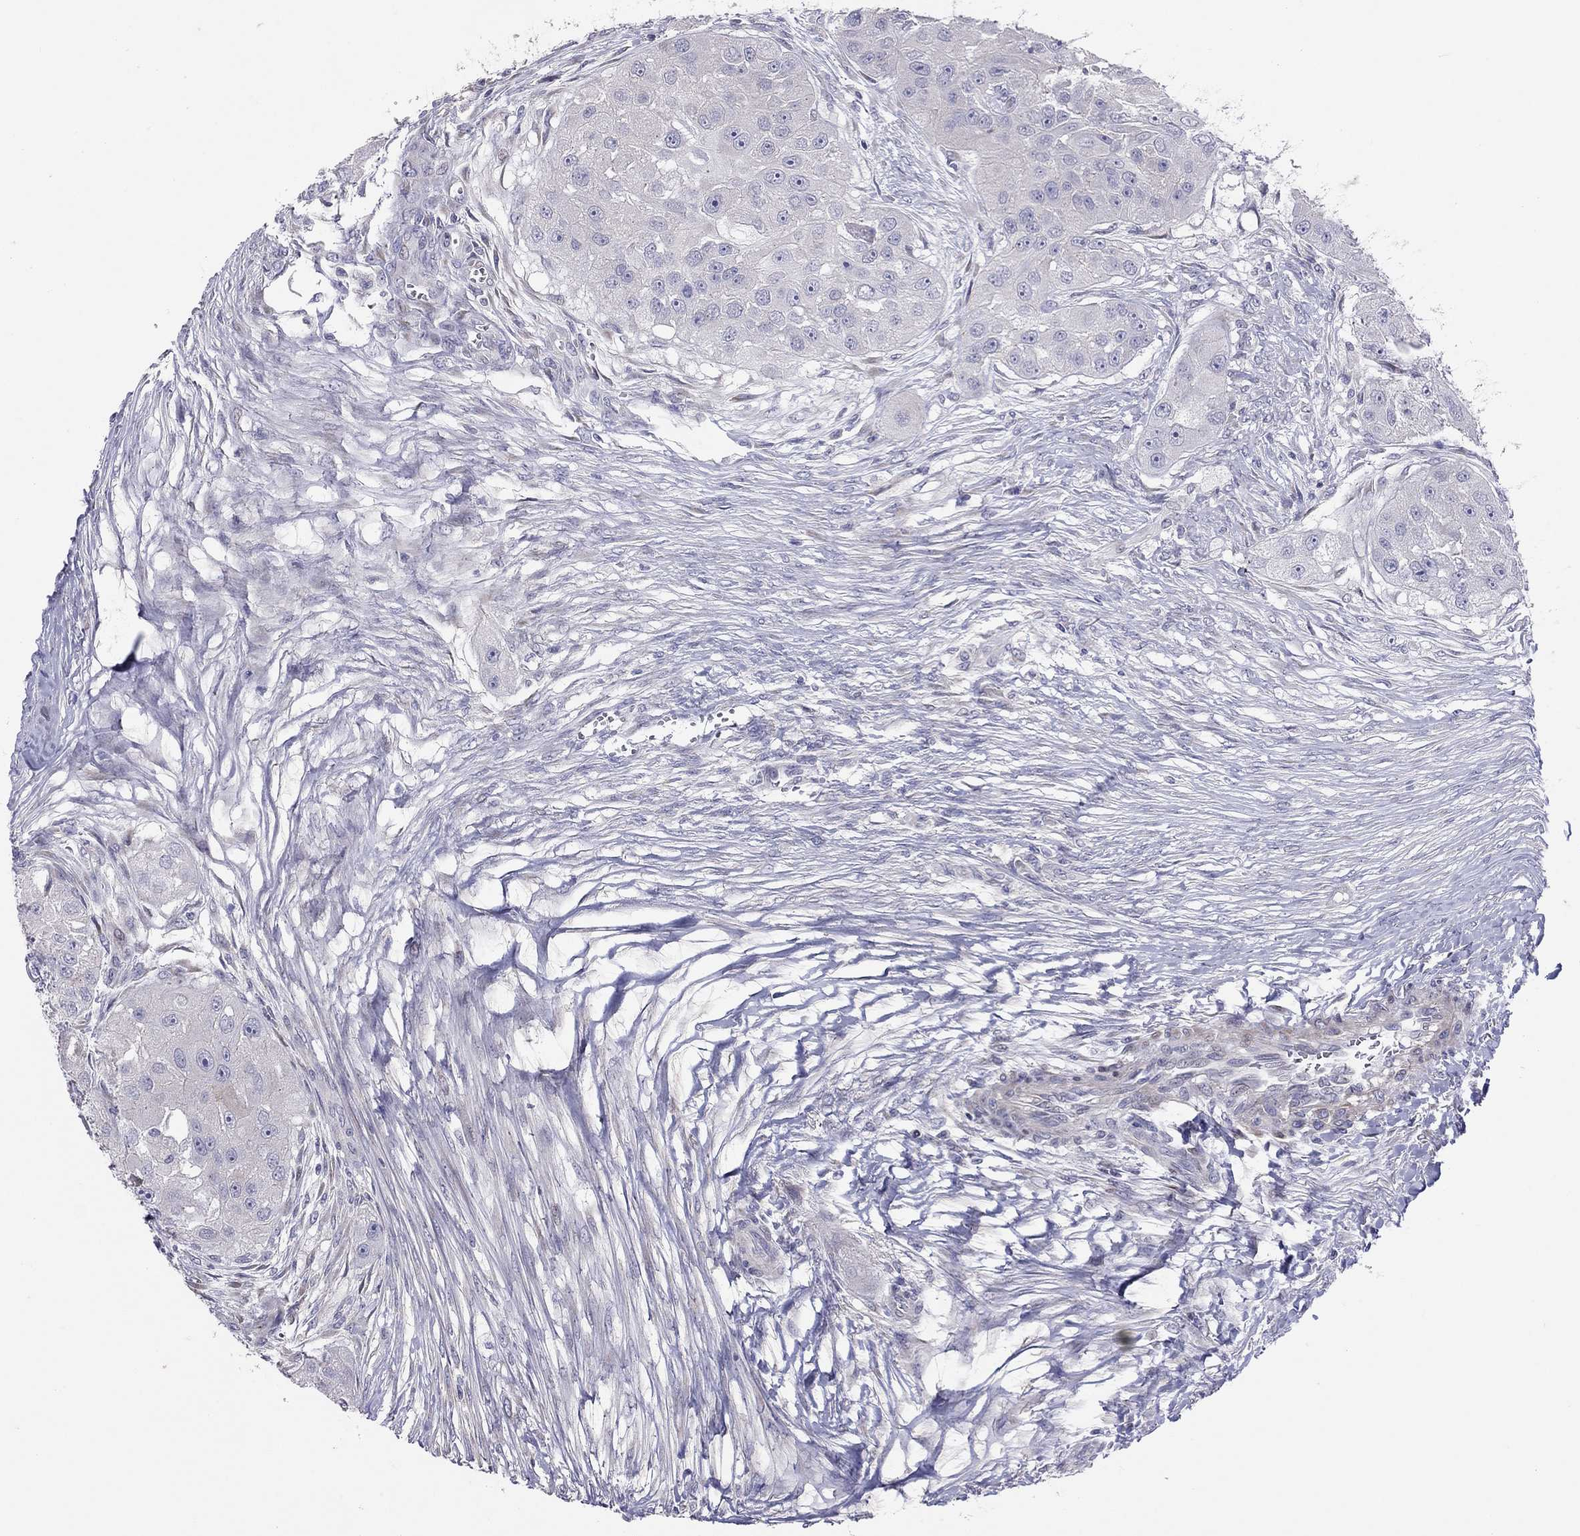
{"staining": {"intensity": "negative", "quantity": "none", "location": "none"}, "tissue": "head and neck cancer", "cell_type": "Tumor cells", "image_type": "cancer", "snomed": [{"axis": "morphology", "description": "Normal tissue, NOS"}, {"axis": "morphology", "description": "Squamous cell carcinoma, NOS"}, {"axis": "topography", "description": "Skeletal muscle"}, {"axis": "topography", "description": "Head-Neck"}], "caption": "The immunohistochemistry photomicrograph has no significant expression in tumor cells of squamous cell carcinoma (head and neck) tissue.", "gene": "SYTL2", "patient": {"sex": "male", "age": 51}}